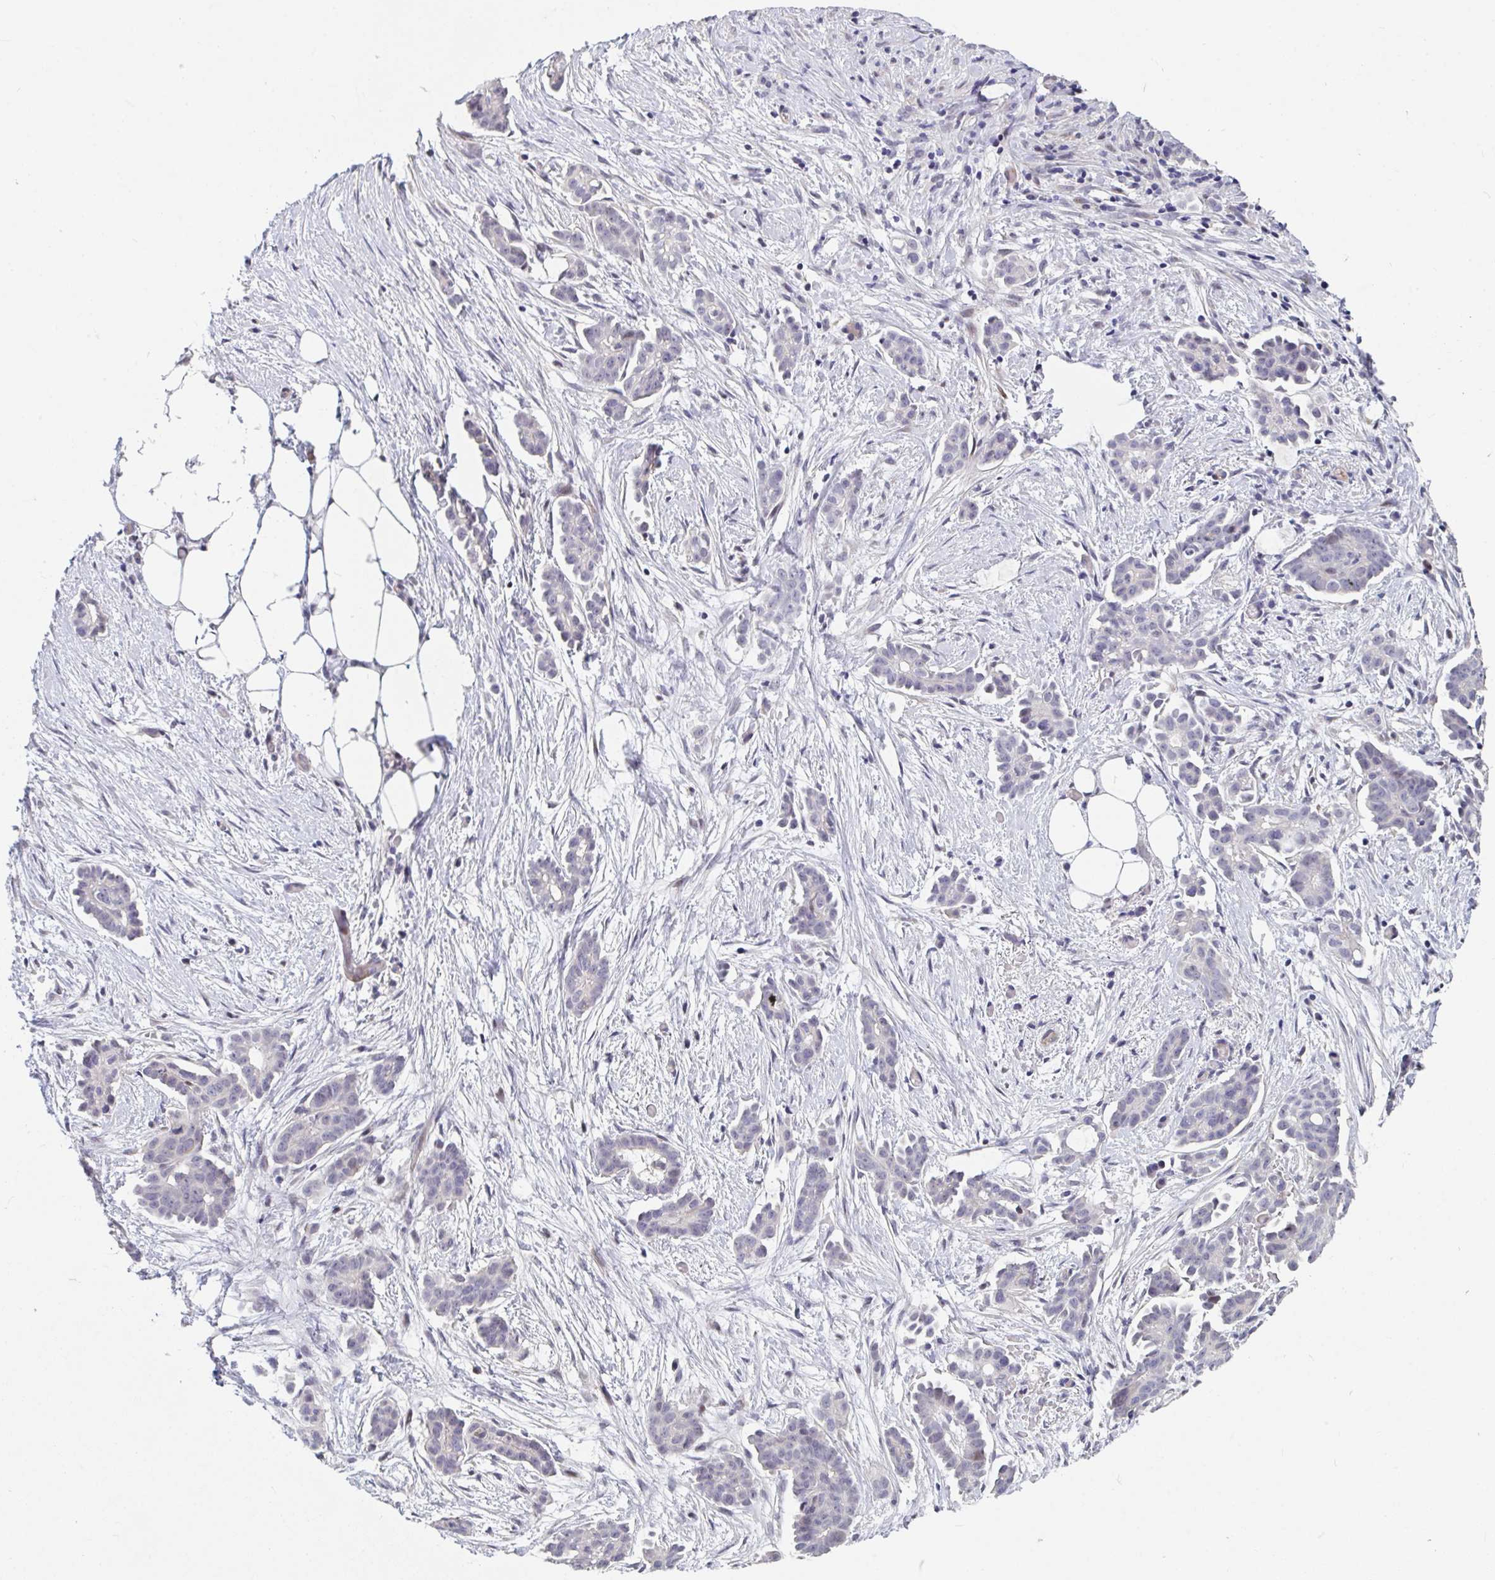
{"staining": {"intensity": "negative", "quantity": "none", "location": "none"}, "tissue": "ovarian cancer", "cell_type": "Tumor cells", "image_type": "cancer", "snomed": [{"axis": "morphology", "description": "Cystadenocarcinoma, serous, NOS"}, {"axis": "topography", "description": "Ovary"}], "caption": "Ovarian cancer (serous cystadenocarcinoma) was stained to show a protein in brown. There is no significant expression in tumor cells.", "gene": "FAM156B", "patient": {"sex": "female", "age": 50}}